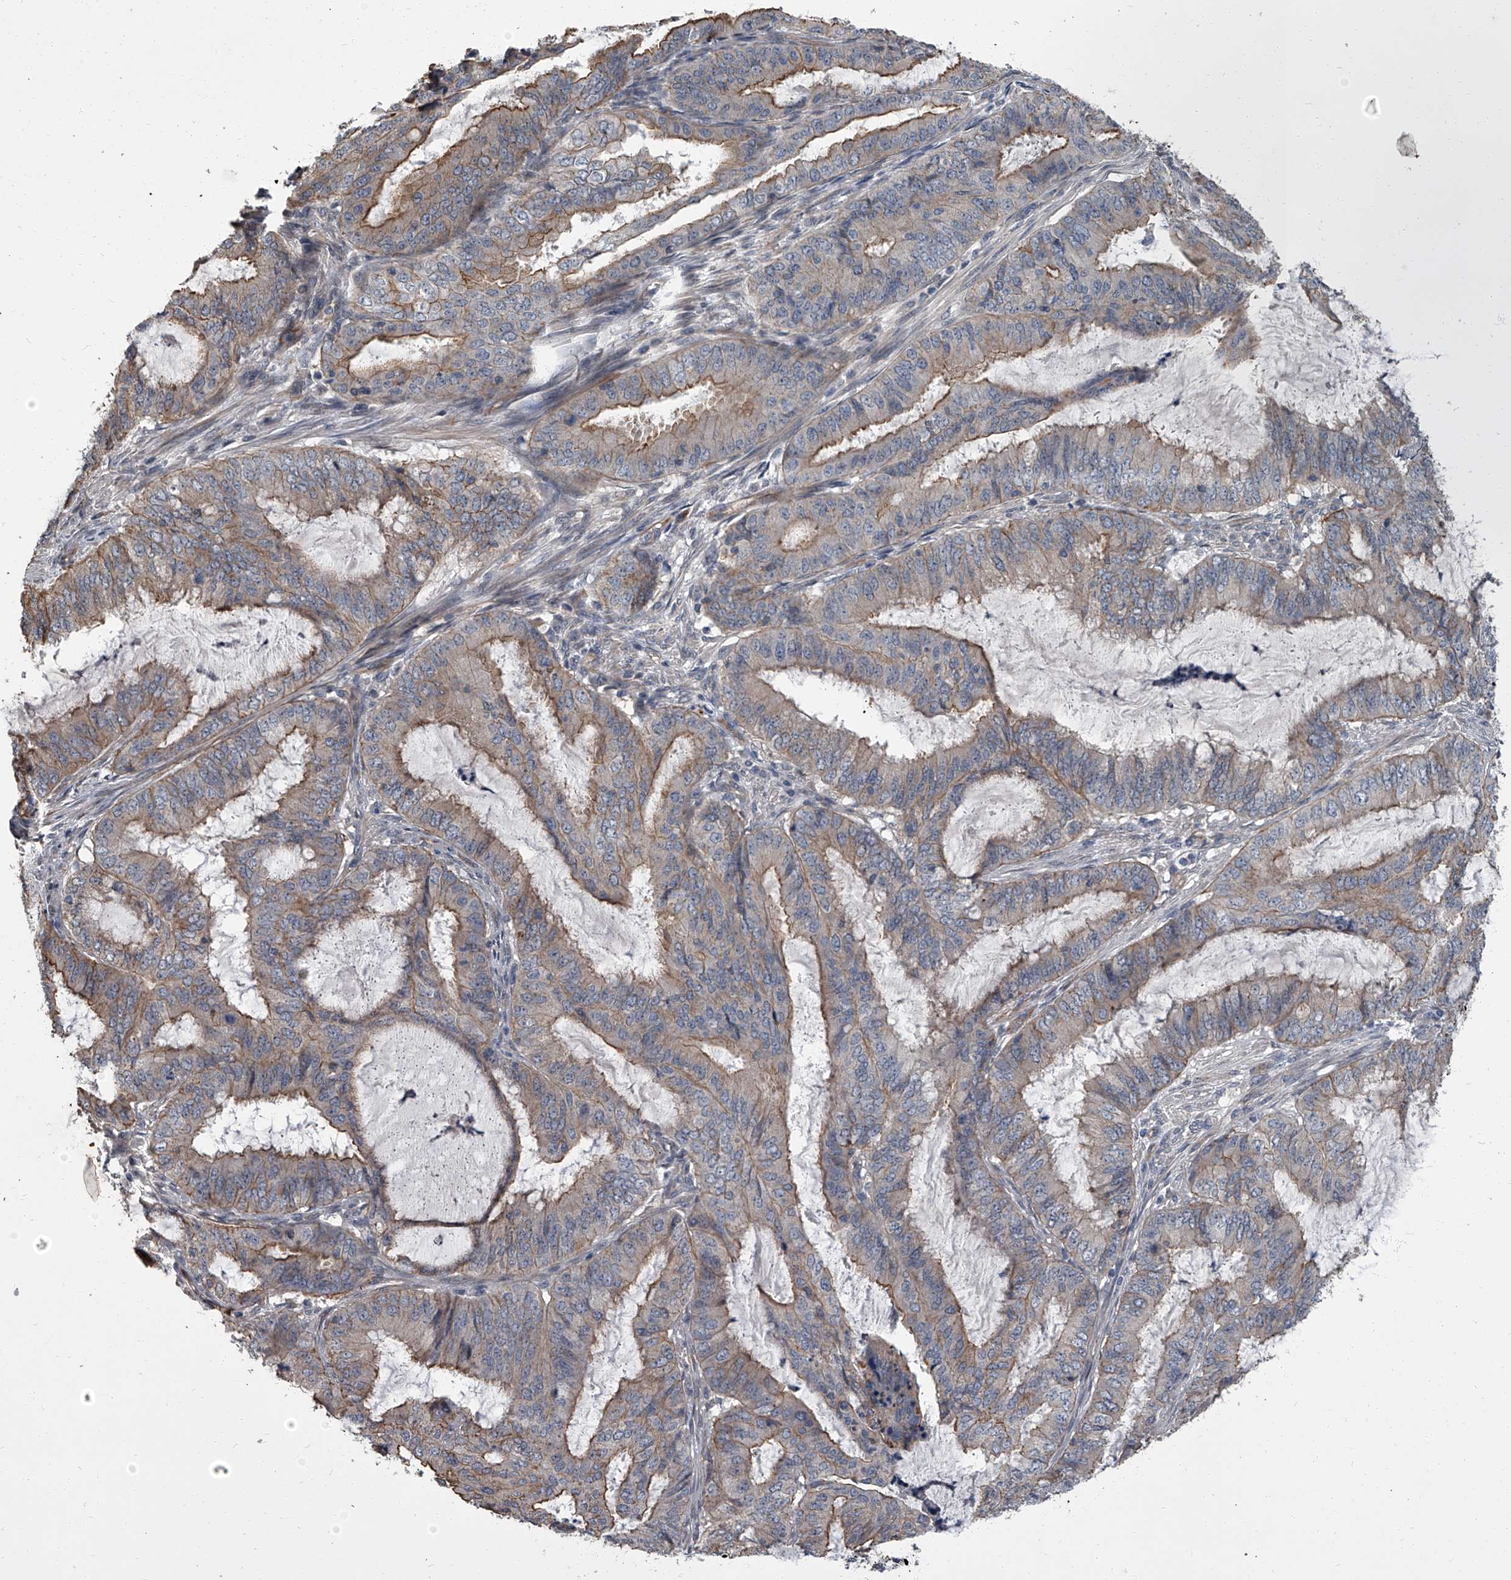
{"staining": {"intensity": "moderate", "quantity": "25%-75%", "location": "cytoplasmic/membranous"}, "tissue": "endometrial cancer", "cell_type": "Tumor cells", "image_type": "cancer", "snomed": [{"axis": "morphology", "description": "Adenocarcinoma, NOS"}, {"axis": "topography", "description": "Endometrium"}], "caption": "Endometrial cancer (adenocarcinoma) tissue shows moderate cytoplasmic/membranous expression in about 25%-75% of tumor cells", "gene": "SIRT4", "patient": {"sex": "female", "age": 51}}